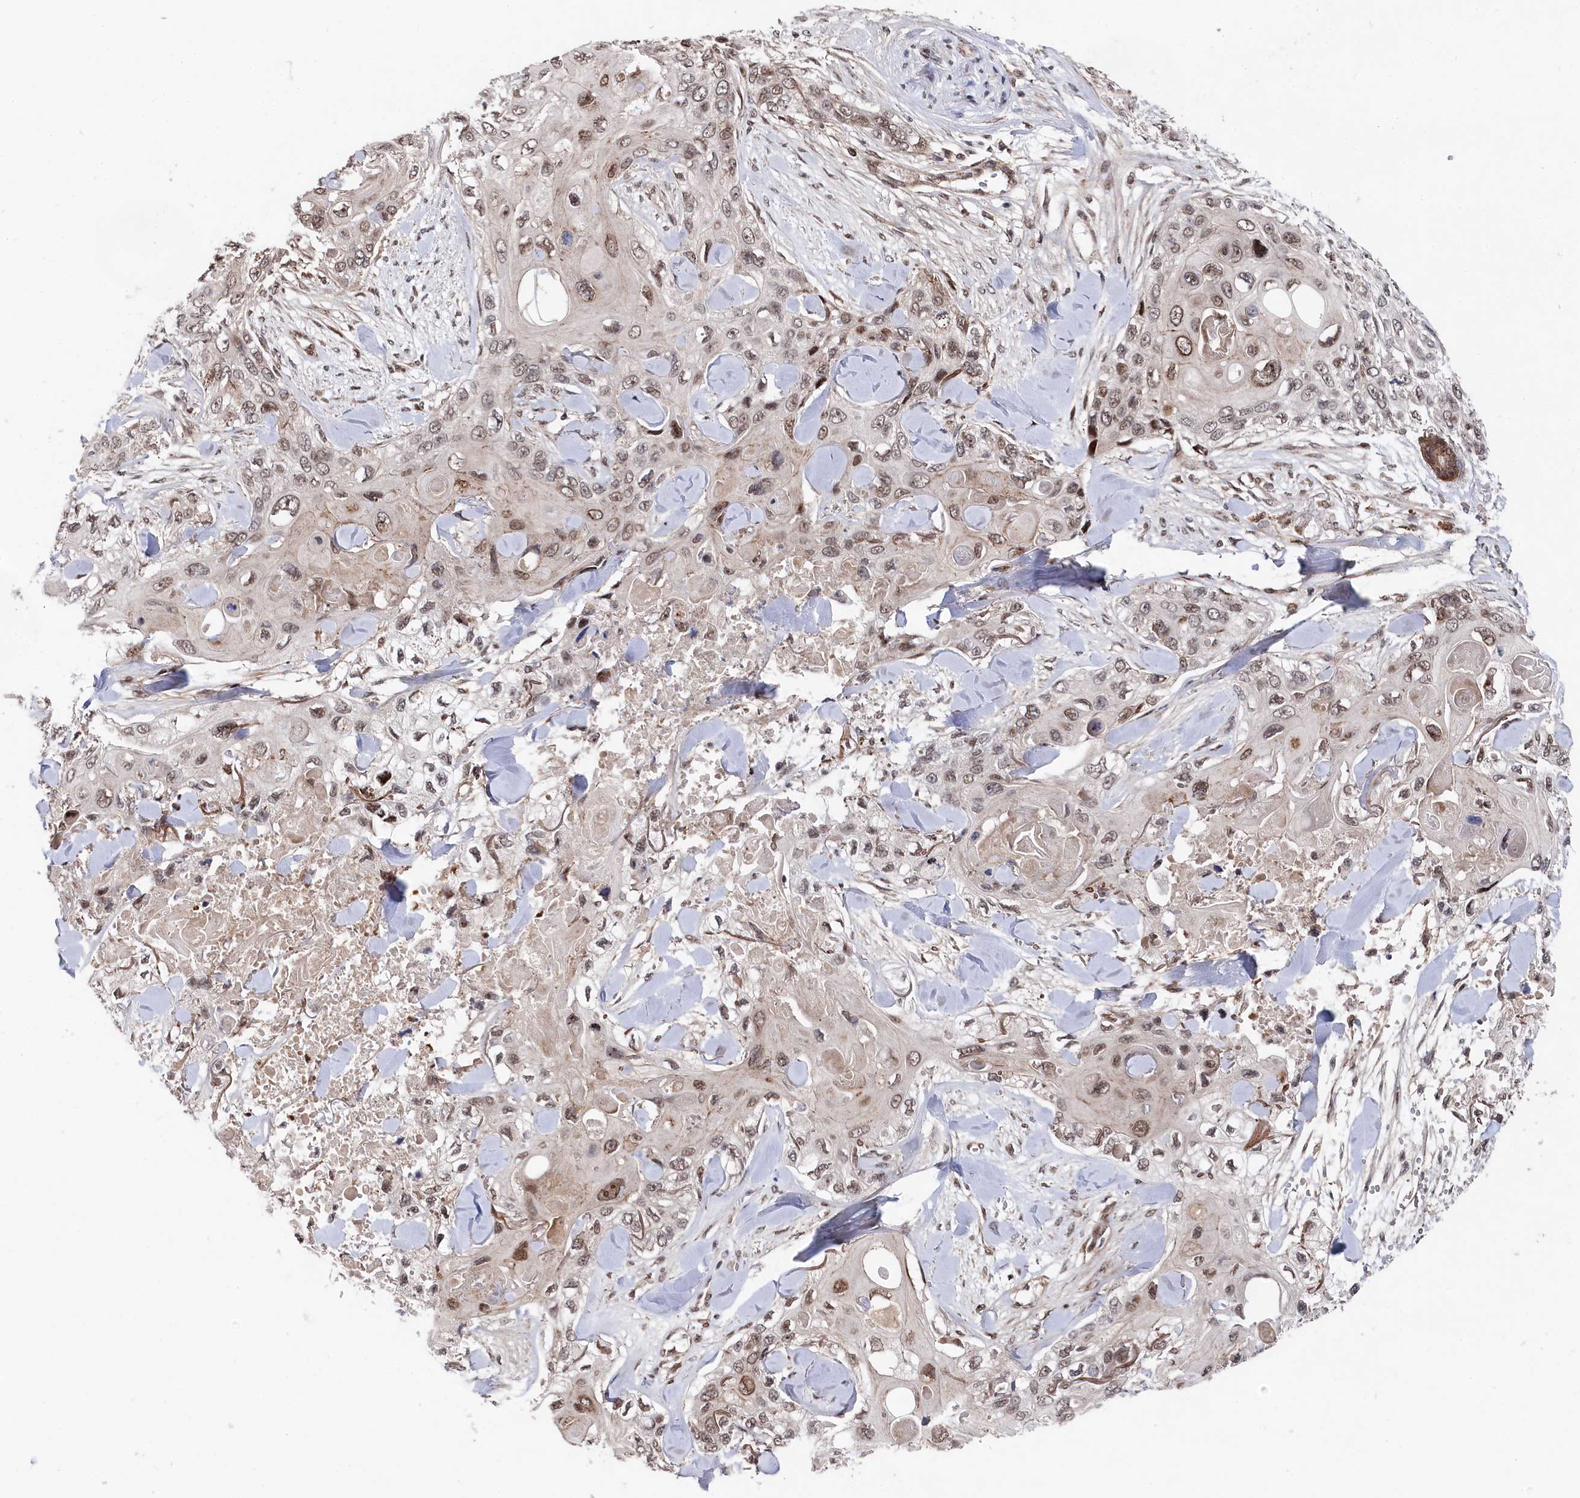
{"staining": {"intensity": "moderate", "quantity": ">75%", "location": "nuclear"}, "tissue": "skin cancer", "cell_type": "Tumor cells", "image_type": "cancer", "snomed": [{"axis": "morphology", "description": "Normal tissue, NOS"}, {"axis": "morphology", "description": "Squamous cell carcinoma, NOS"}, {"axis": "topography", "description": "Skin"}], "caption": "Moderate nuclear positivity for a protein is identified in approximately >75% of tumor cells of squamous cell carcinoma (skin) using immunohistochemistry (IHC).", "gene": "BUB3", "patient": {"sex": "male", "age": 72}}